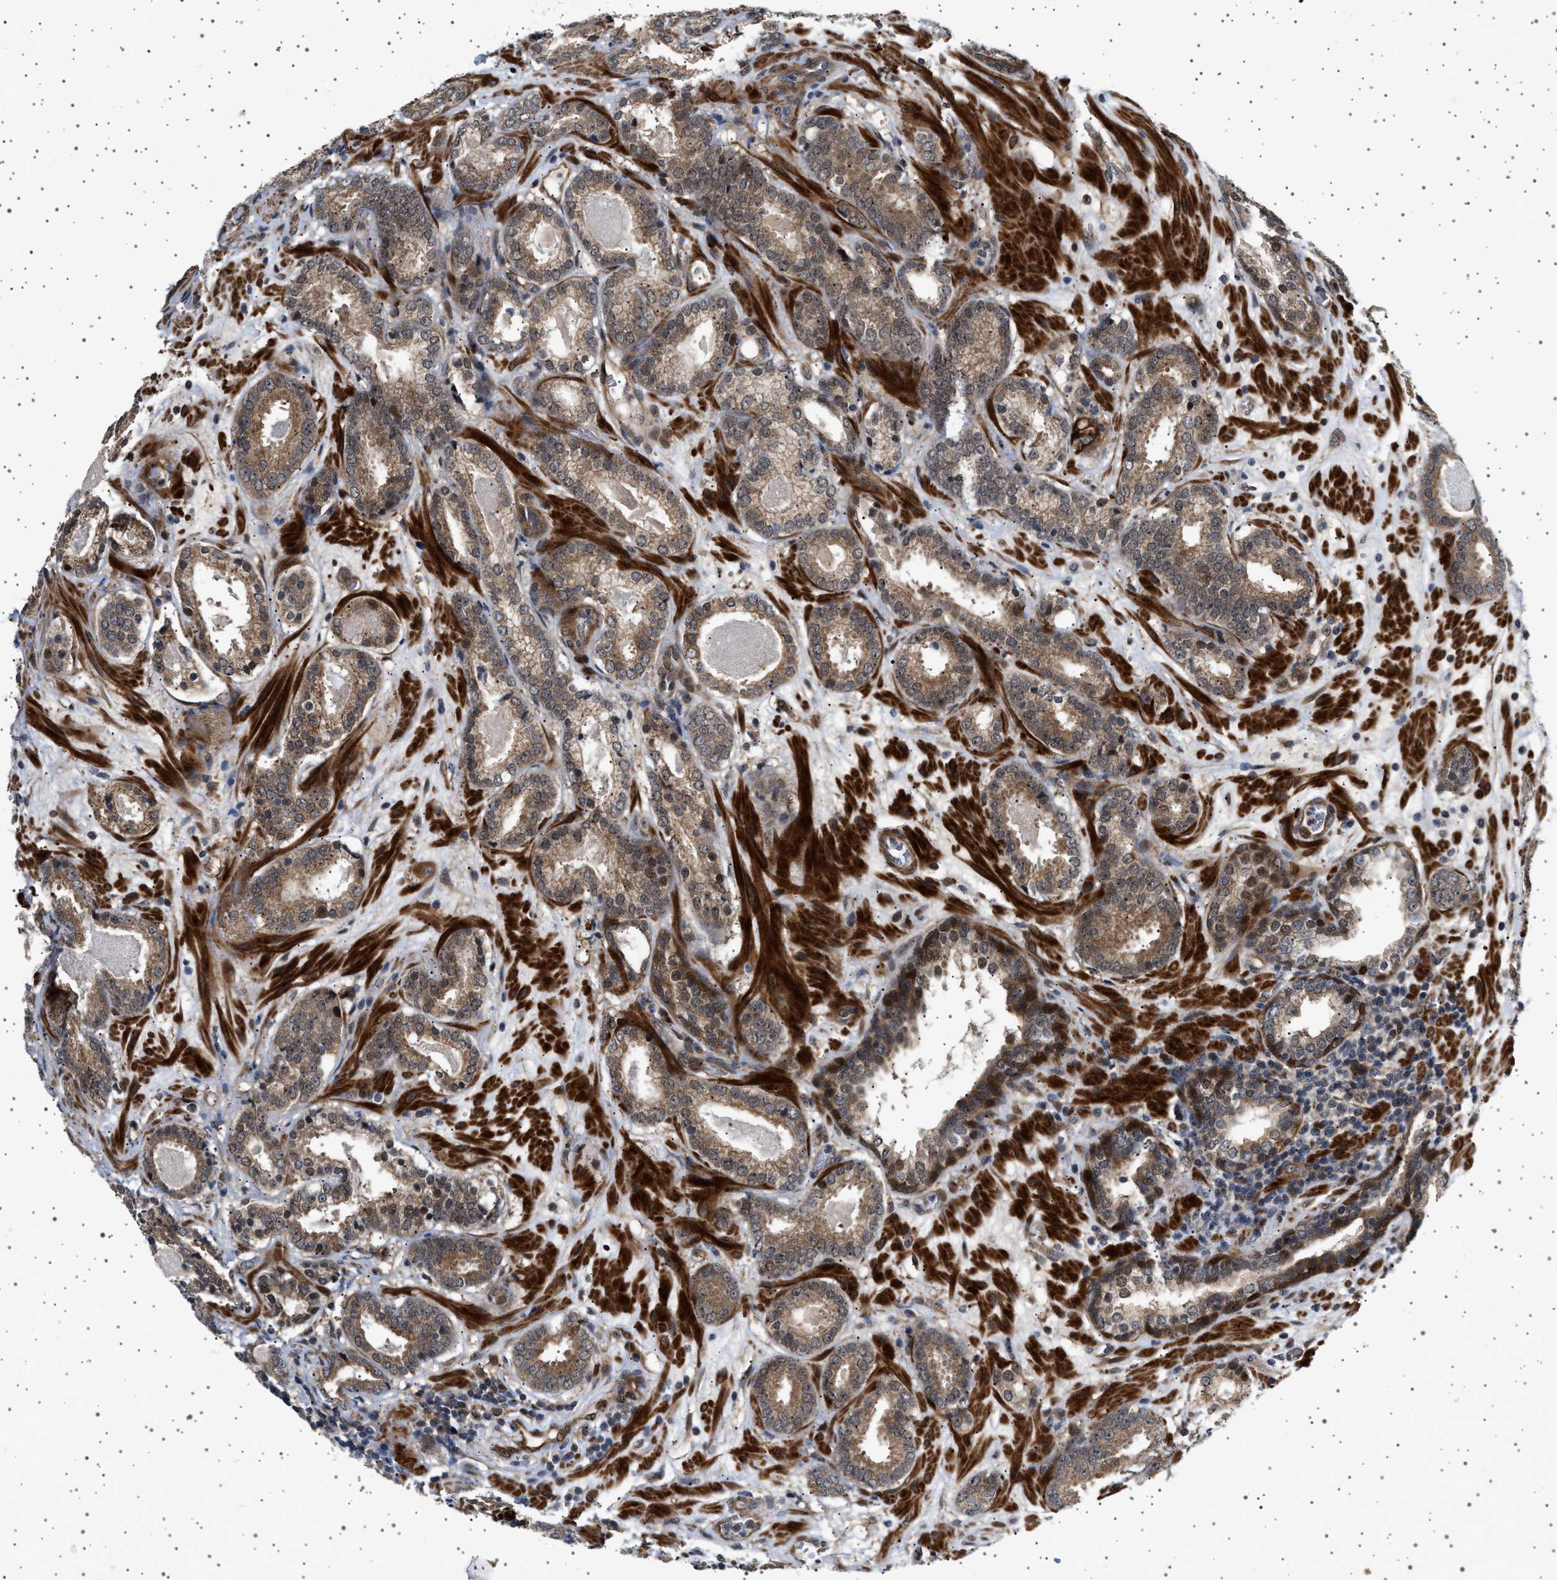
{"staining": {"intensity": "weak", "quantity": ">75%", "location": "cytoplasmic/membranous"}, "tissue": "prostate cancer", "cell_type": "Tumor cells", "image_type": "cancer", "snomed": [{"axis": "morphology", "description": "Adenocarcinoma, Low grade"}, {"axis": "topography", "description": "Prostate"}], "caption": "High-power microscopy captured an immunohistochemistry (IHC) micrograph of prostate cancer, revealing weak cytoplasmic/membranous positivity in approximately >75% of tumor cells. (Stains: DAB (3,3'-diaminobenzidine) in brown, nuclei in blue, Microscopy: brightfield microscopy at high magnification).", "gene": "BAG3", "patient": {"sex": "male", "age": 69}}